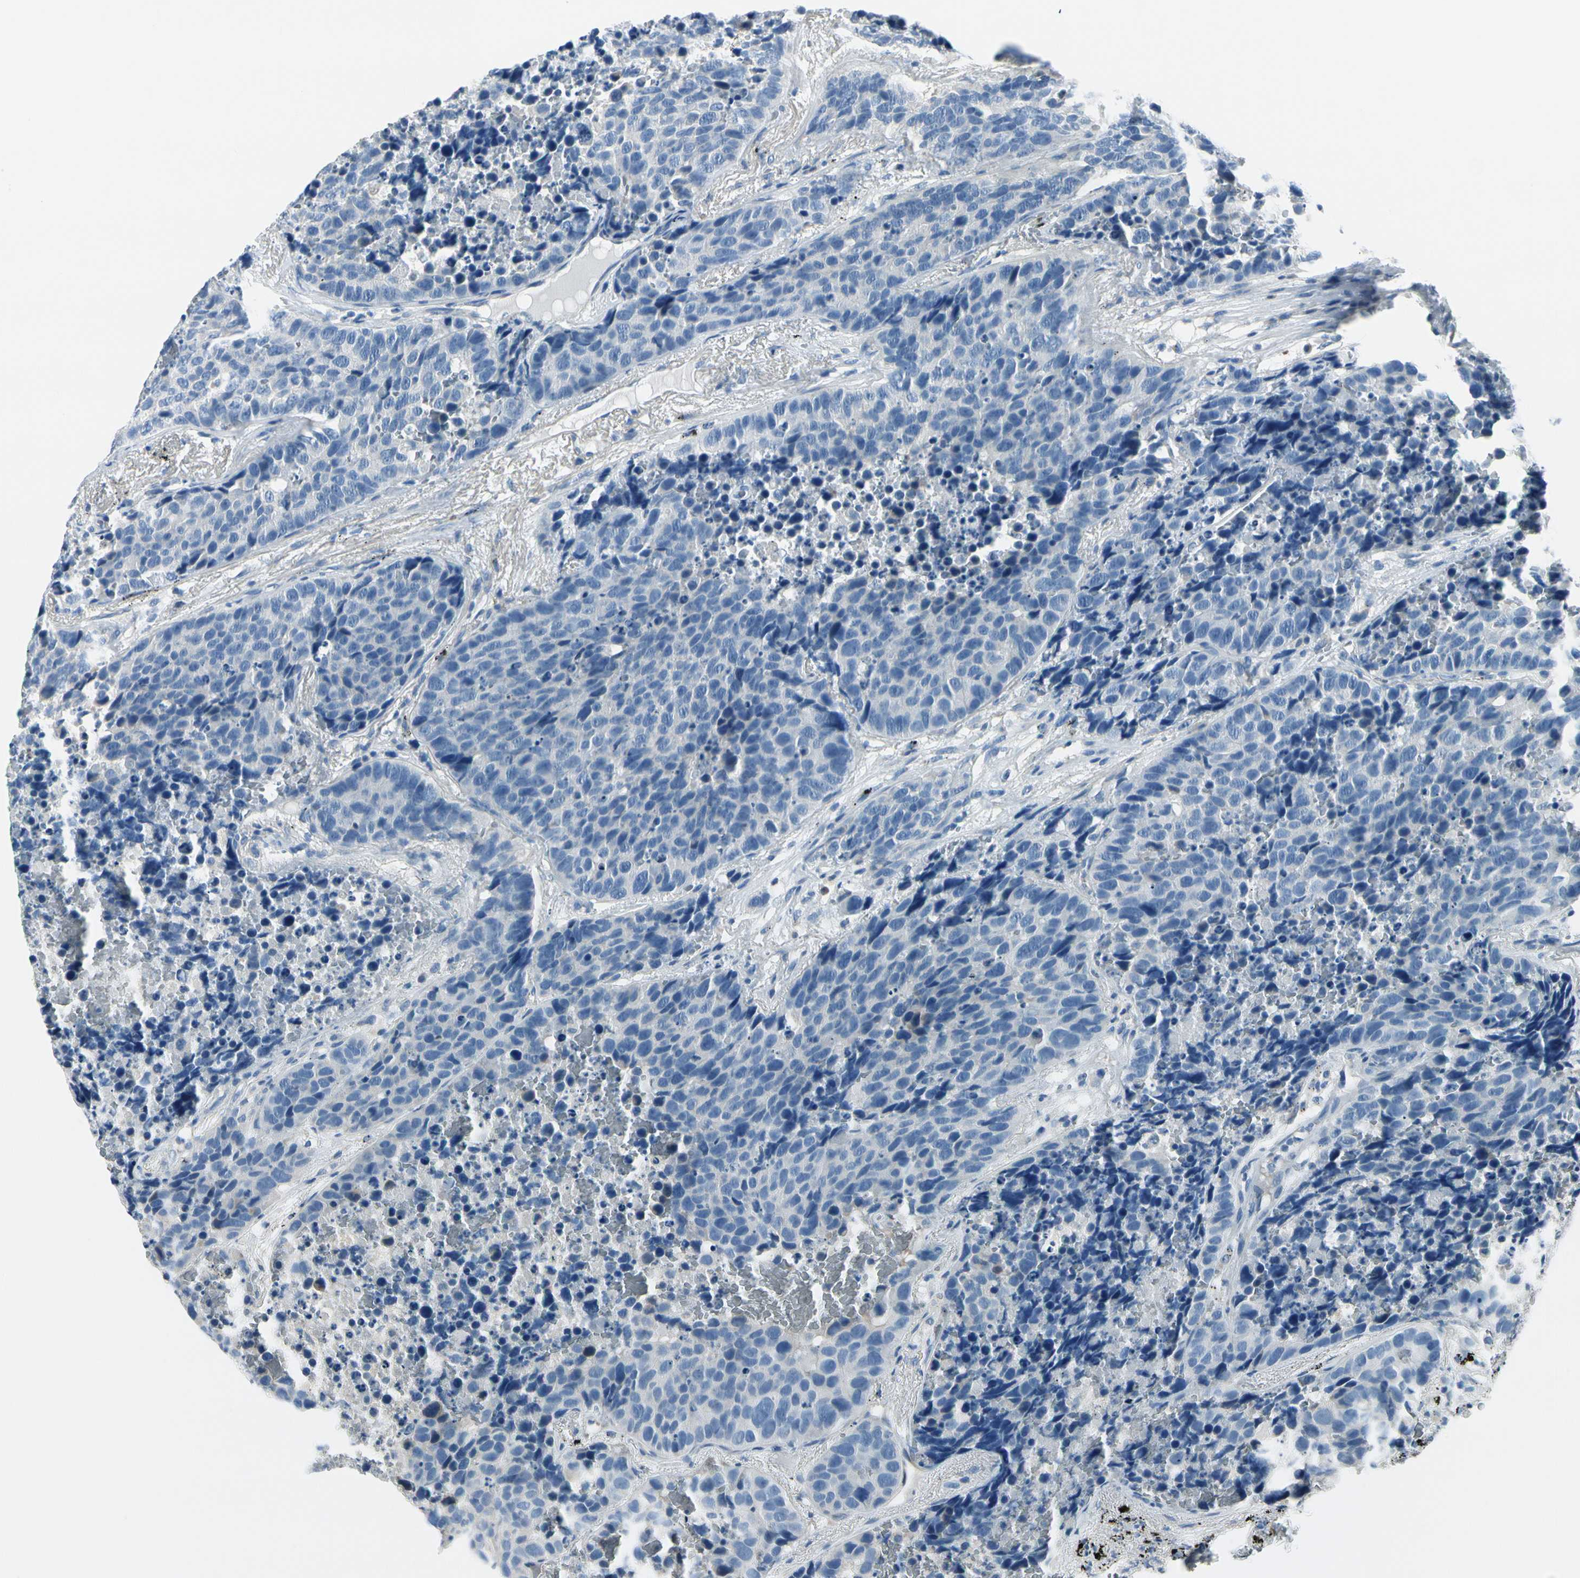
{"staining": {"intensity": "negative", "quantity": "none", "location": "none"}, "tissue": "carcinoid", "cell_type": "Tumor cells", "image_type": "cancer", "snomed": [{"axis": "morphology", "description": "Carcinoid, malignant, NOS"}, {"axis": "topography", "description": "Lung"}], "caption": "An immunohistochemistry (IHC) image of carcinoid is shown. There is no staining in tumor cells of carcinoid.", "gene": "PEBP1", "patient": {"sex": "male", "age": 60}}